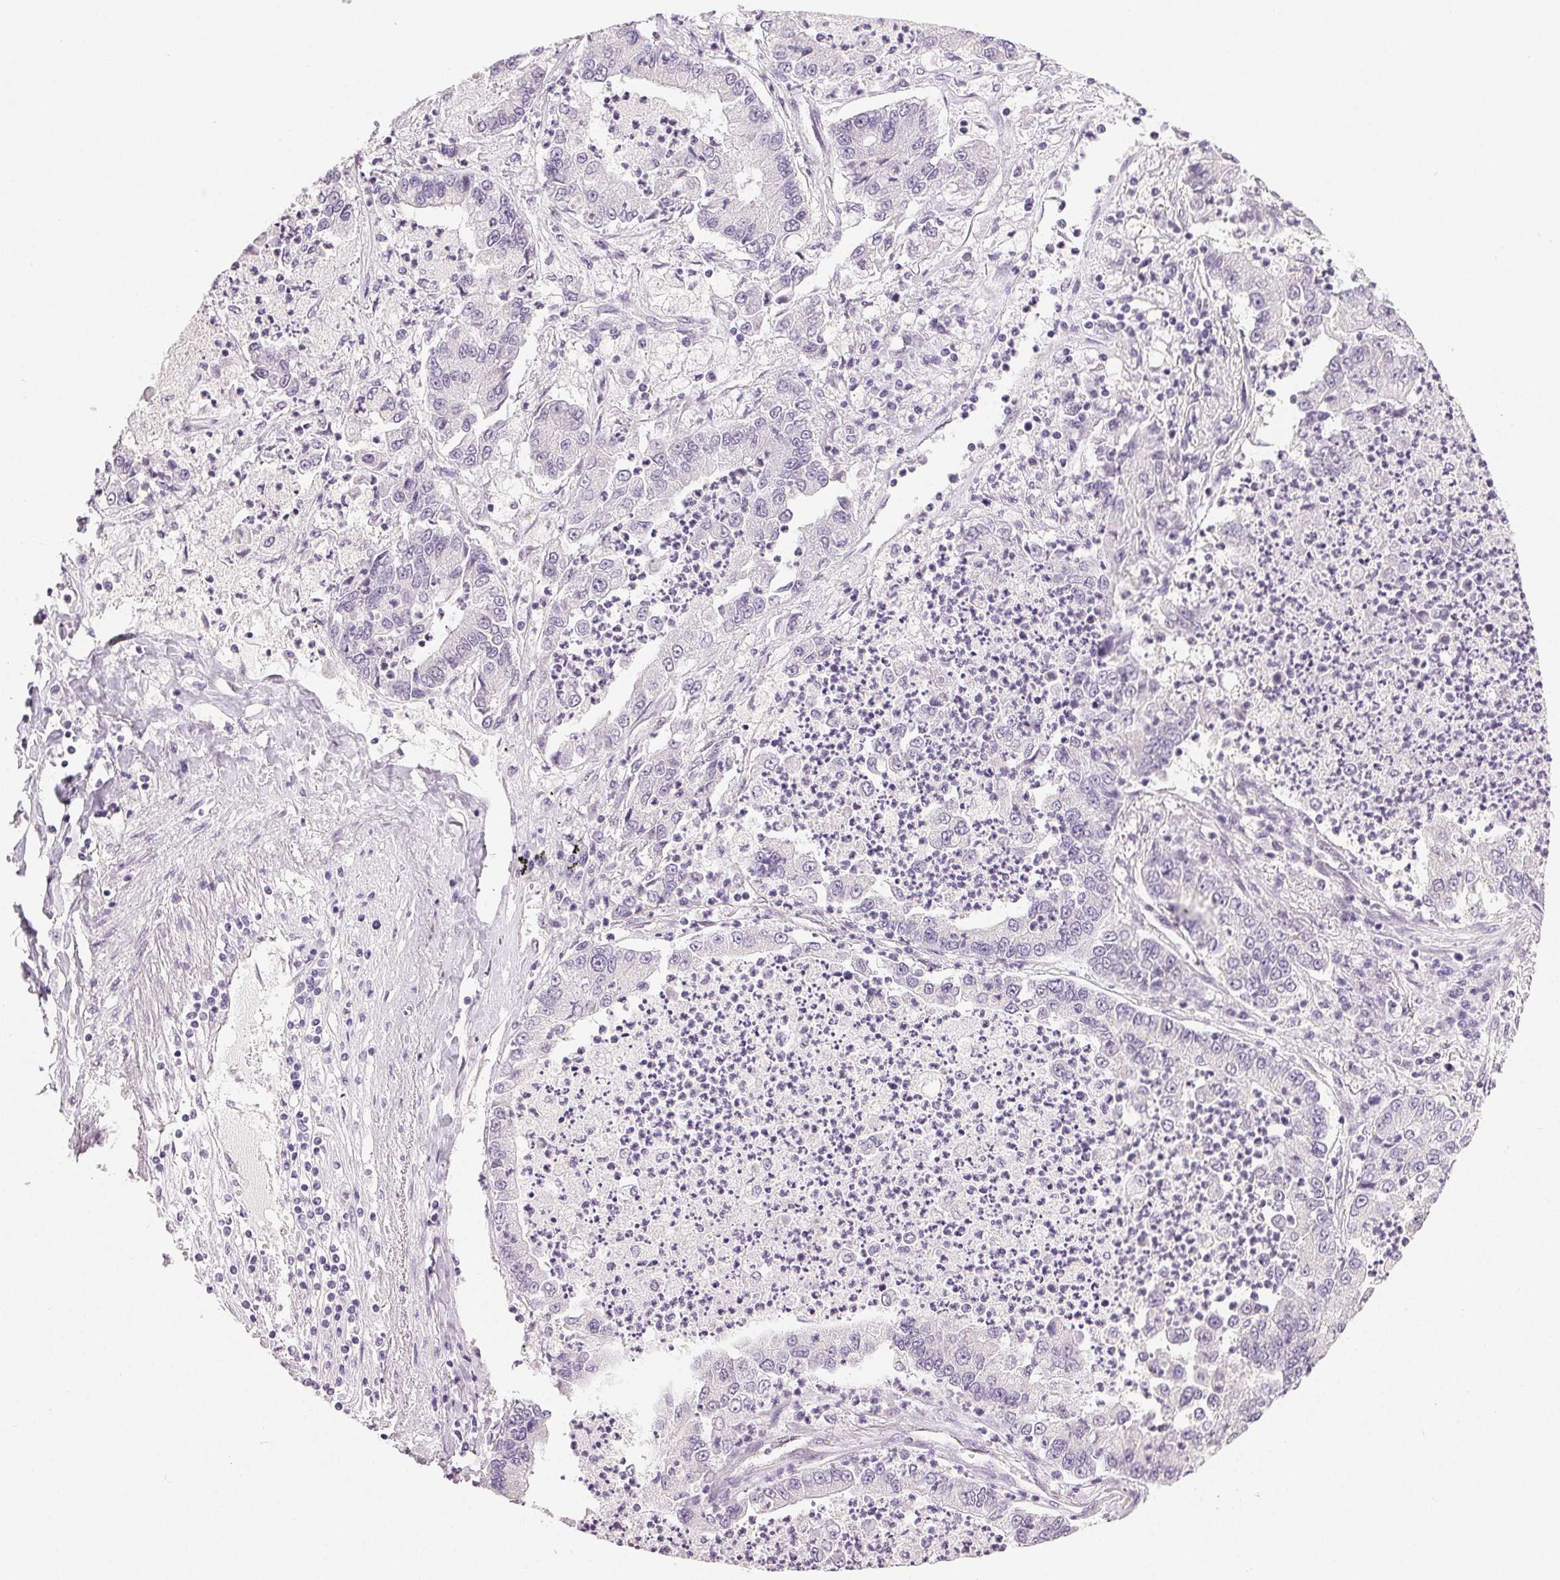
{"staining": {"intensity": "negative", "quantity": "none", "location": "none"}, "tissue": "lung cancer", "cell_type": "Tumor cells", "image_type": "cancer", "snomed": [{"axis": "morphology", "description": "Adenocarcinoma, NOS"}, {"axis": "topography", "description": "Lung"}], "caption": "Human lung adenocarcinoma stained for a protein using immunohistochemistry reveals no staining in tumor cells.", "gene": "PLCB1", "patient": {"sex": "female", "age": 57}}